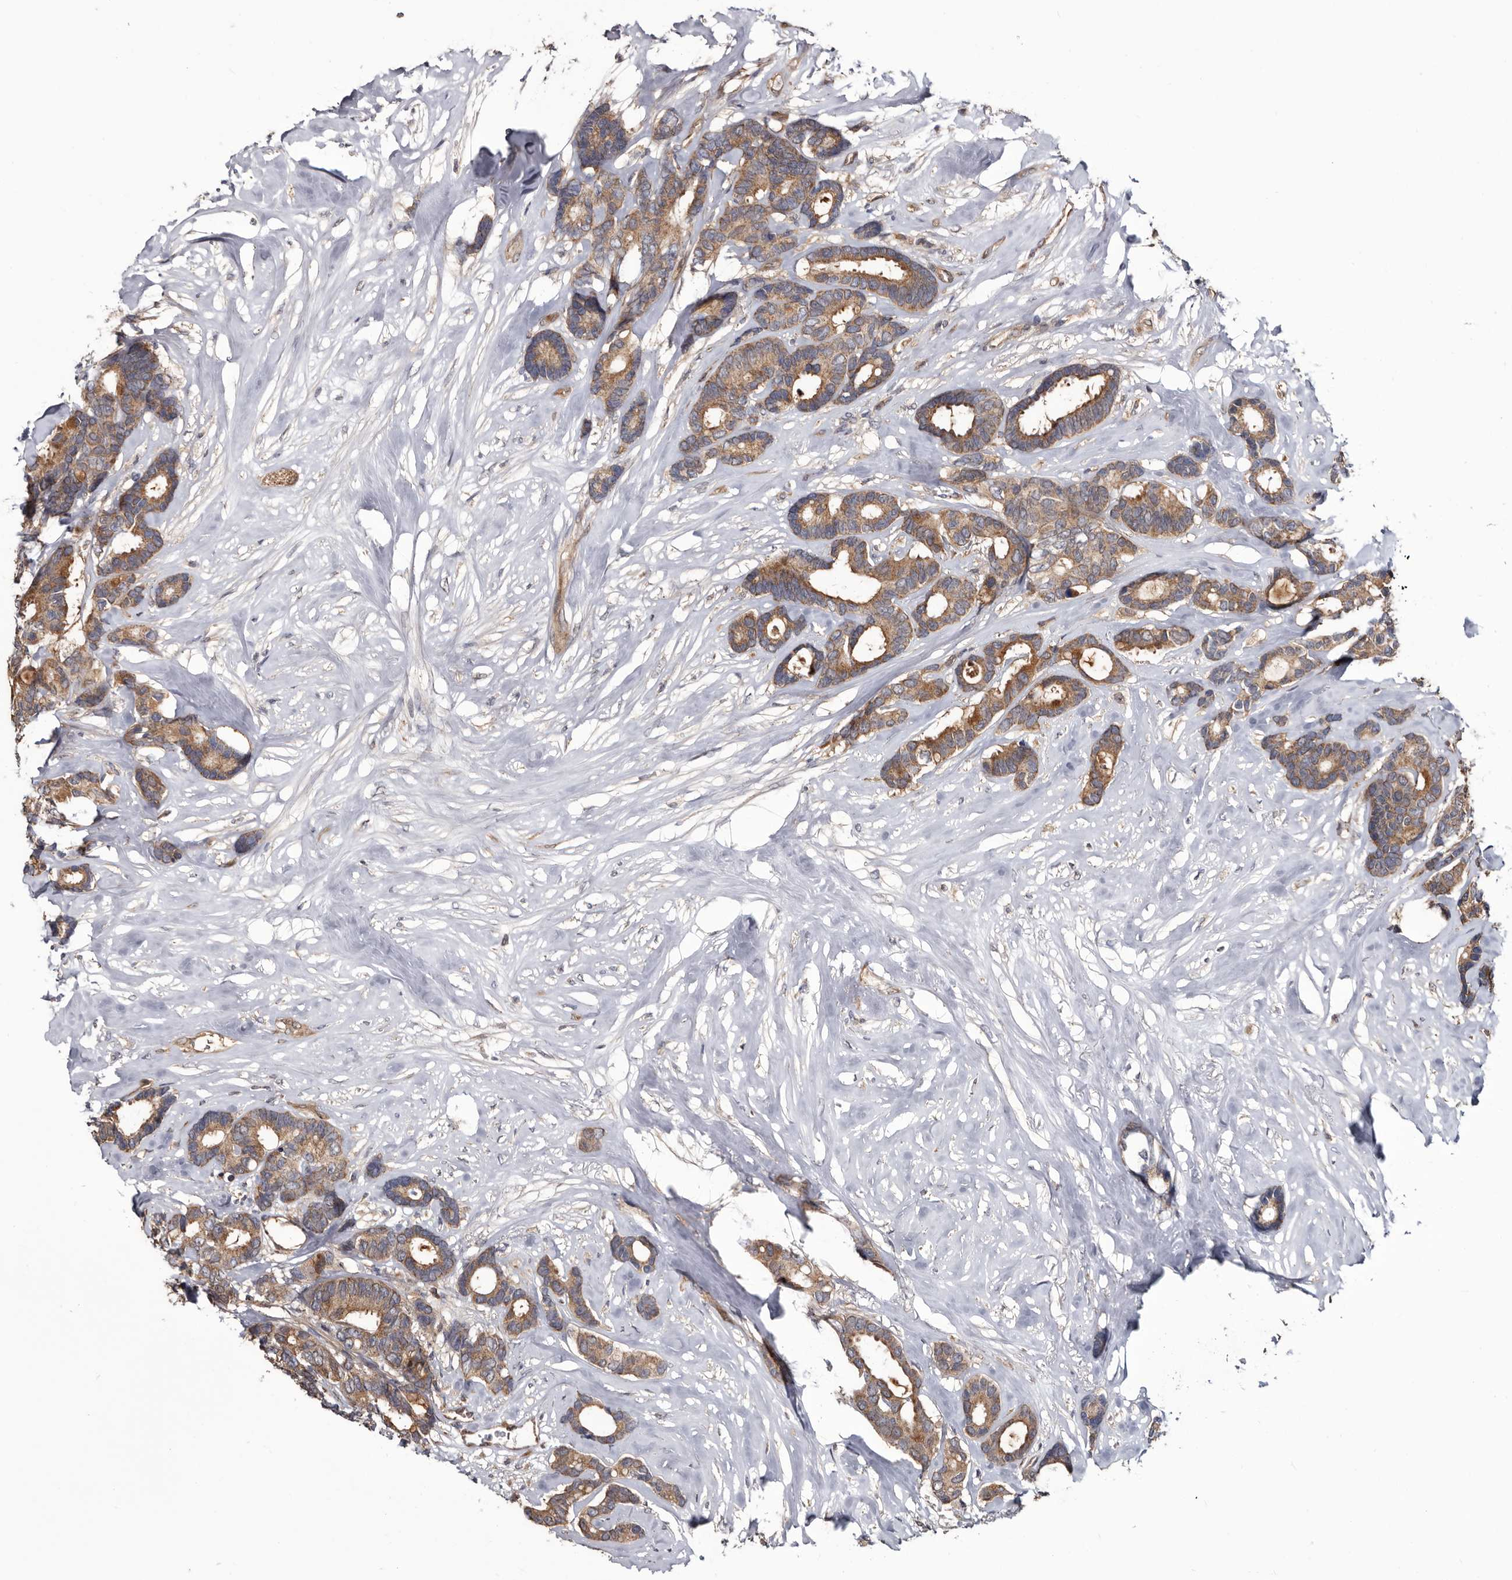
{"staining": {"intensity": "moderate", "quantity": ">75%", "location": "cytoplasmic/membranous"}, "tissue": "breast cancer", "cell_type": "Tumor cells", "image_type": "cancer", "snomed": [{"axis": "morphology", "description": "Duct carcinoma"}, {"axis": "topography", "description": "Breast"}], "caption": "This micrograph displays IHC staining of human breast cancer, with medium moderate cytoplasmic/membranous positivity in about >75% of tumor cells.", "gene": "TTI2", "patient": {"sex": "female", "age": 87}}